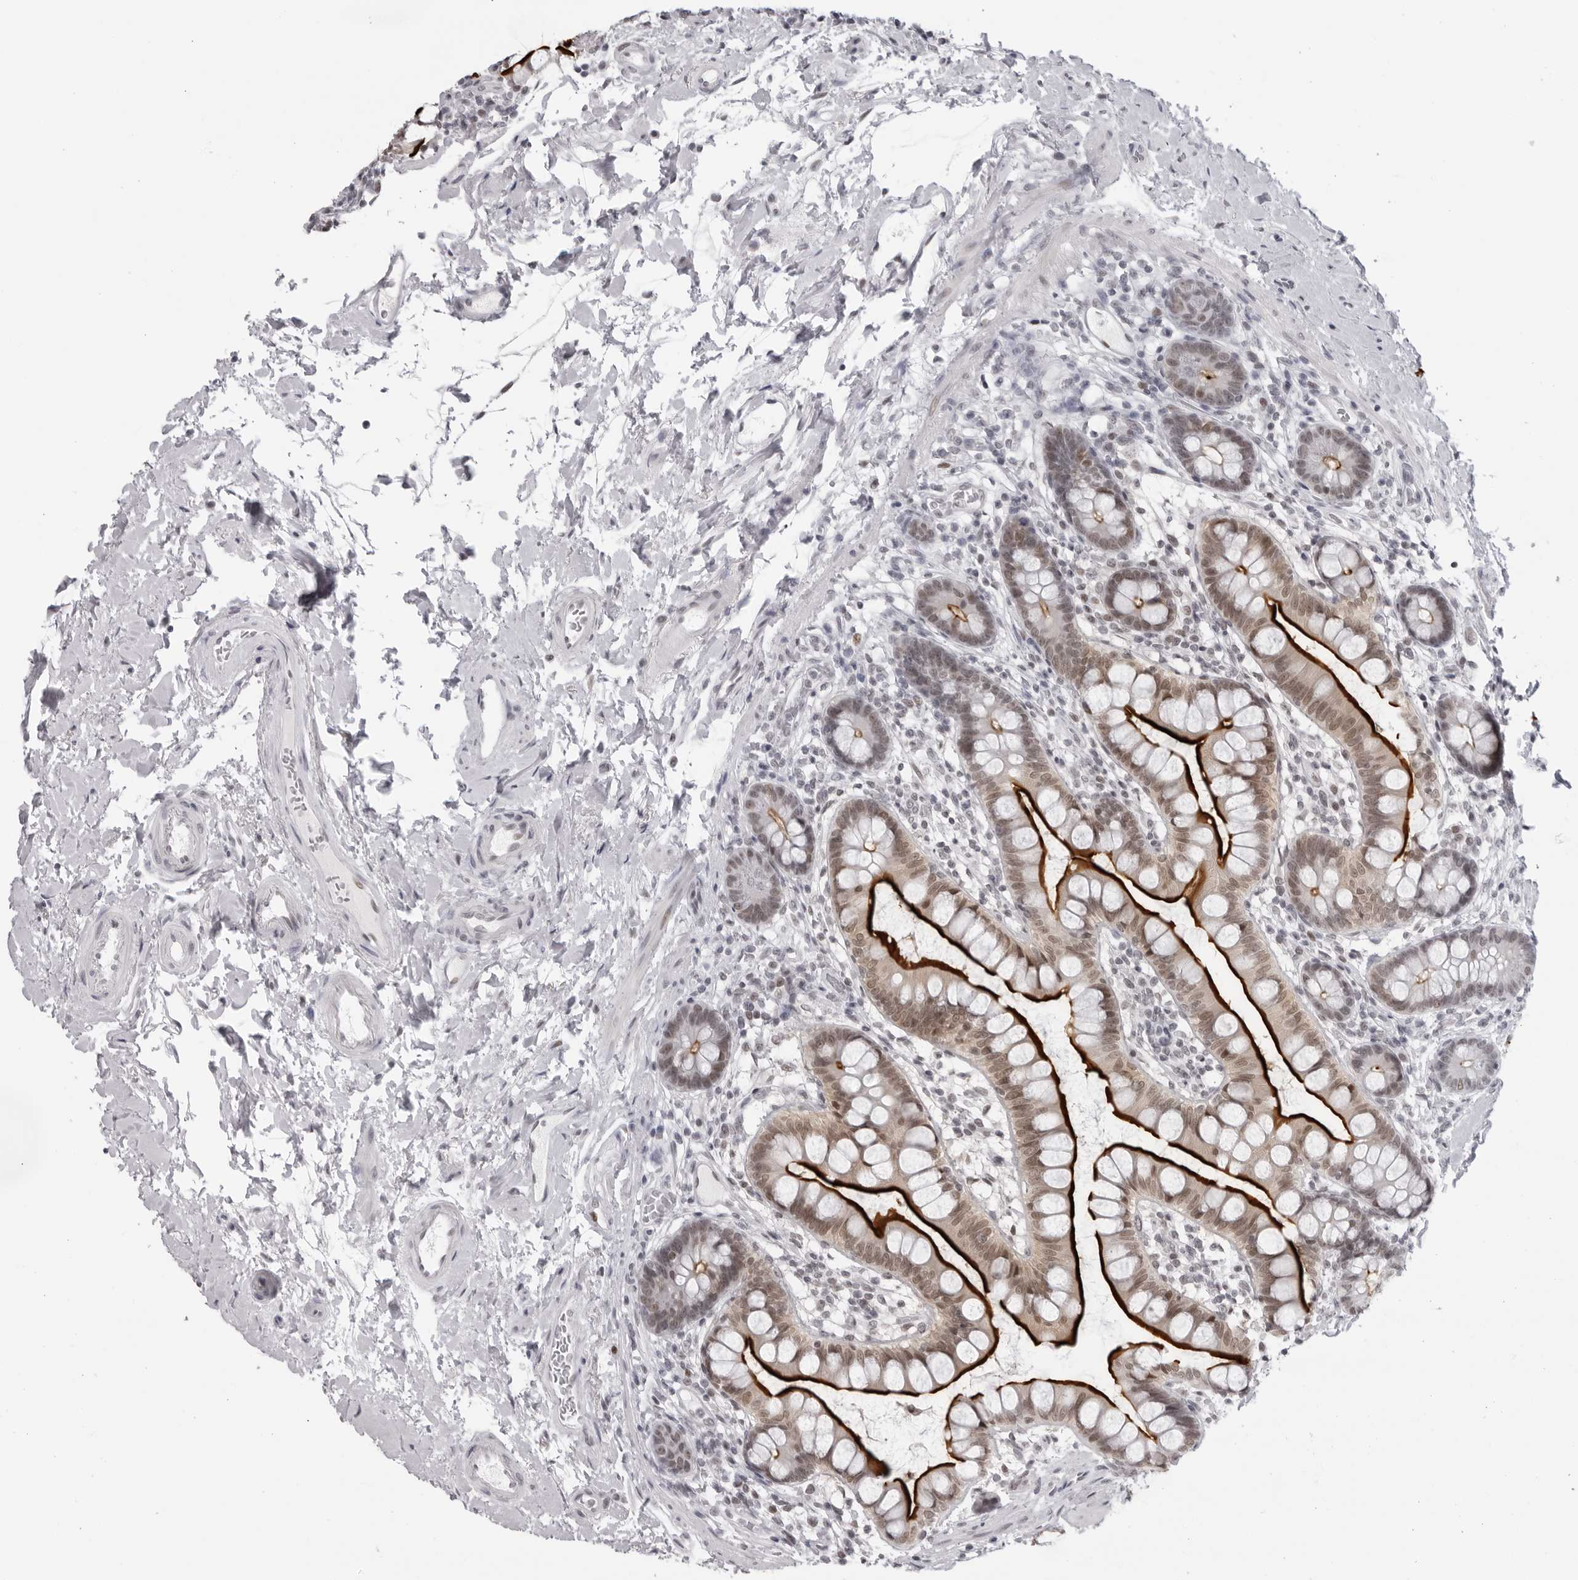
{"staining": {"intensity": "strong", "quantity": ">75%", "location": "cytoplasmic/membranous,nuclear"}, "tissue": "small intestine", "cell_type": "Glandular cells", "image_type": "normal", "snomed": [{"axis": "morphology", "description": "Normal tissue, NOS"}, {"axis": "topography", "description": "Small intestine"}], "caption": "Immunohistochemical staining of benign human small intestine reveals strong cytoplasmic/membranous,nuclear protein staining in about >75% of glandular cells. (DAB (3,3'-diaminobenzidine) = brown stain, brightfield microscopy at high magnification).", "gene": "ESPN", "patient": {"sex": "female", "age": 84}}